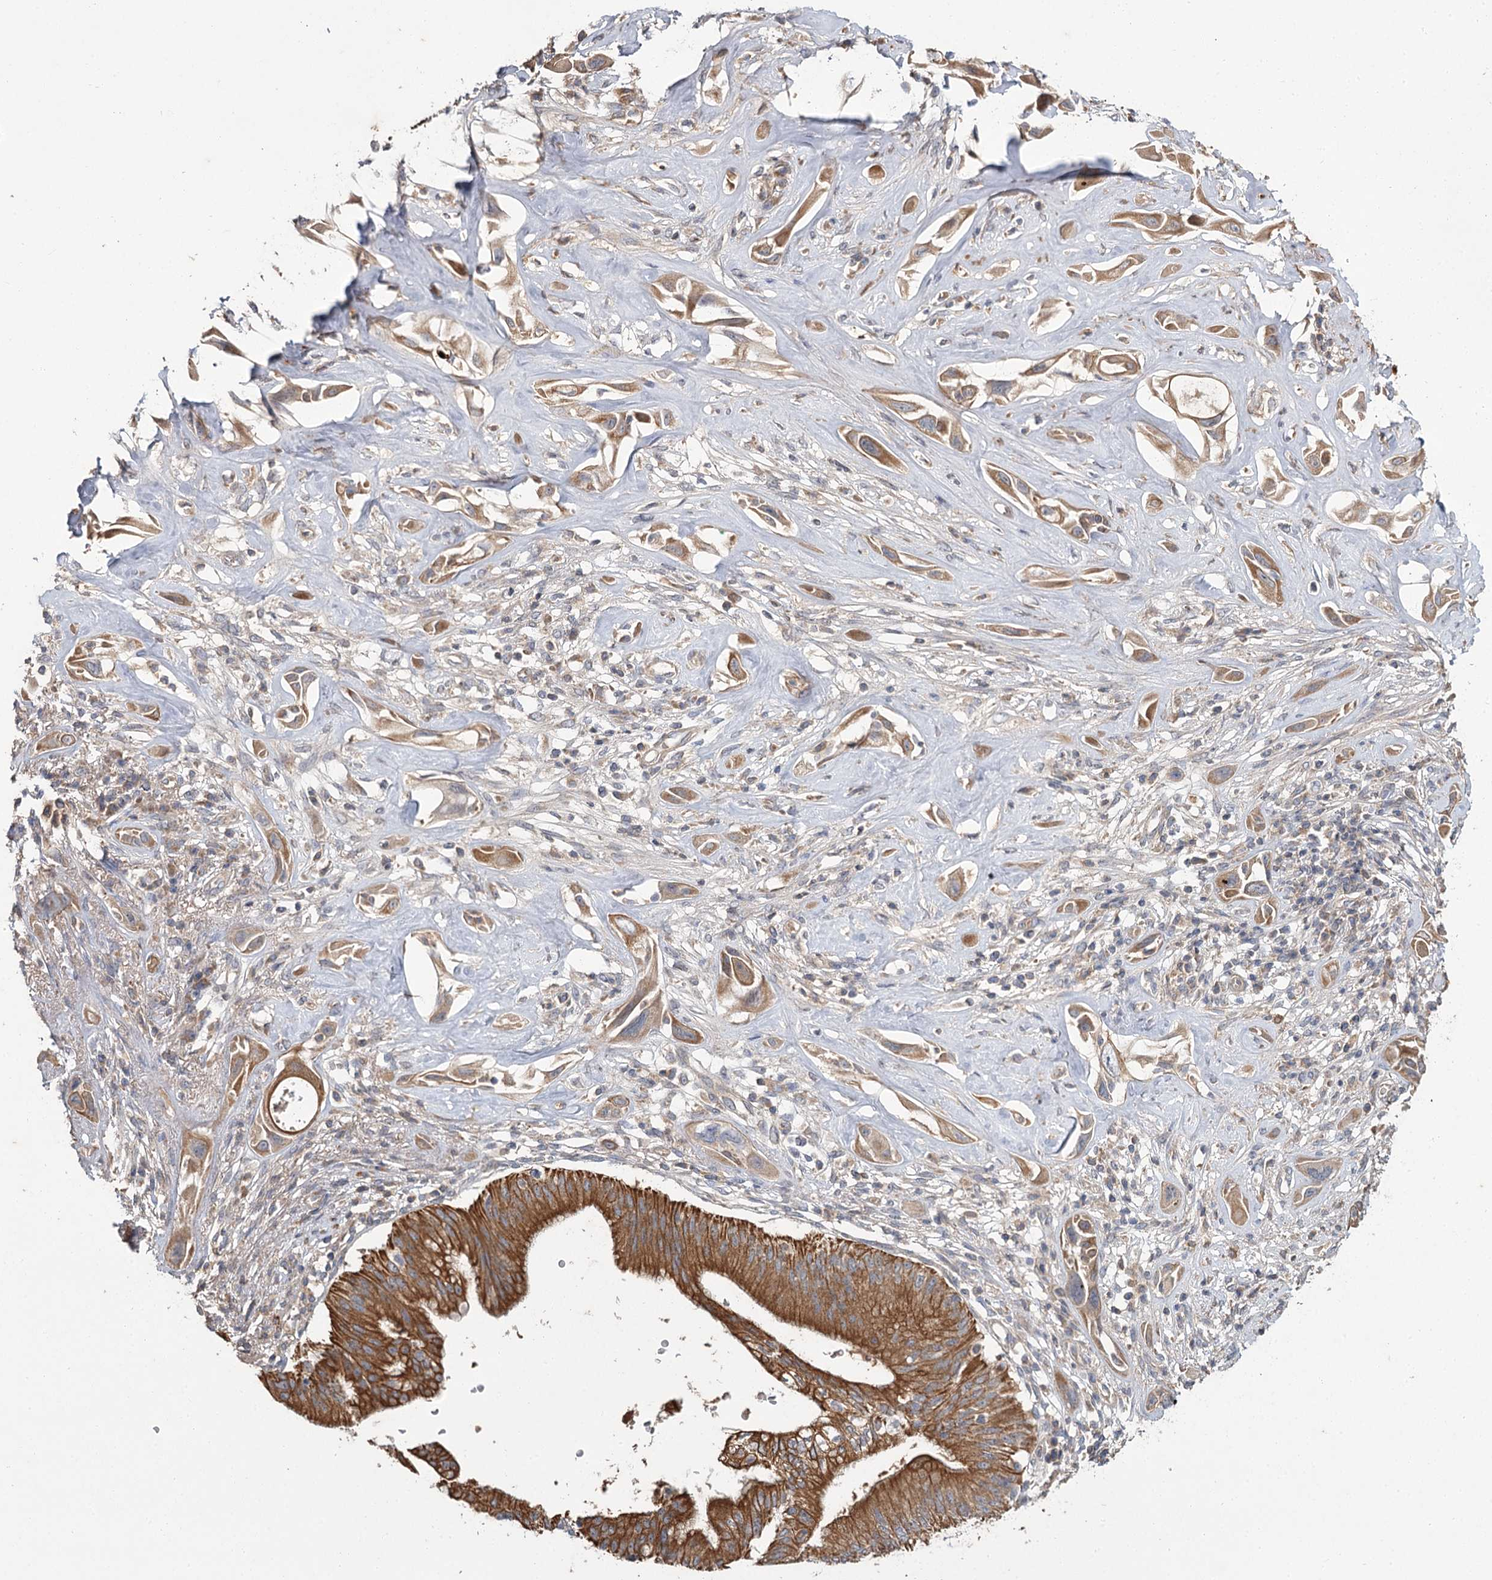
{"staining": {"intensity": "strong", "quantity": ">75%", "location": "cytoplasmic/membranous"}, "tissue": "pancreatic cancer", "cell_type": "Tumor cells", "image_type": "cancer", "snomed": [{"axis": "morphology", "description": "Adenocarcinoma, NOS"}, {"axis": "topography", "description": "Pancreas"}], "caption": "Immunohistochemistry photomicrograph of neoplastic tissue: human pancreatic cancer stained using immunohistochemistry (IHC) displays high levels of strong protein expression localized specifically in the cytoplasmic/membranous of tumor cells, appearing as a cytoplasmic/membranous brown color.", "gene": "MFN1", "patient": {"sex": "male", "age": 68}}